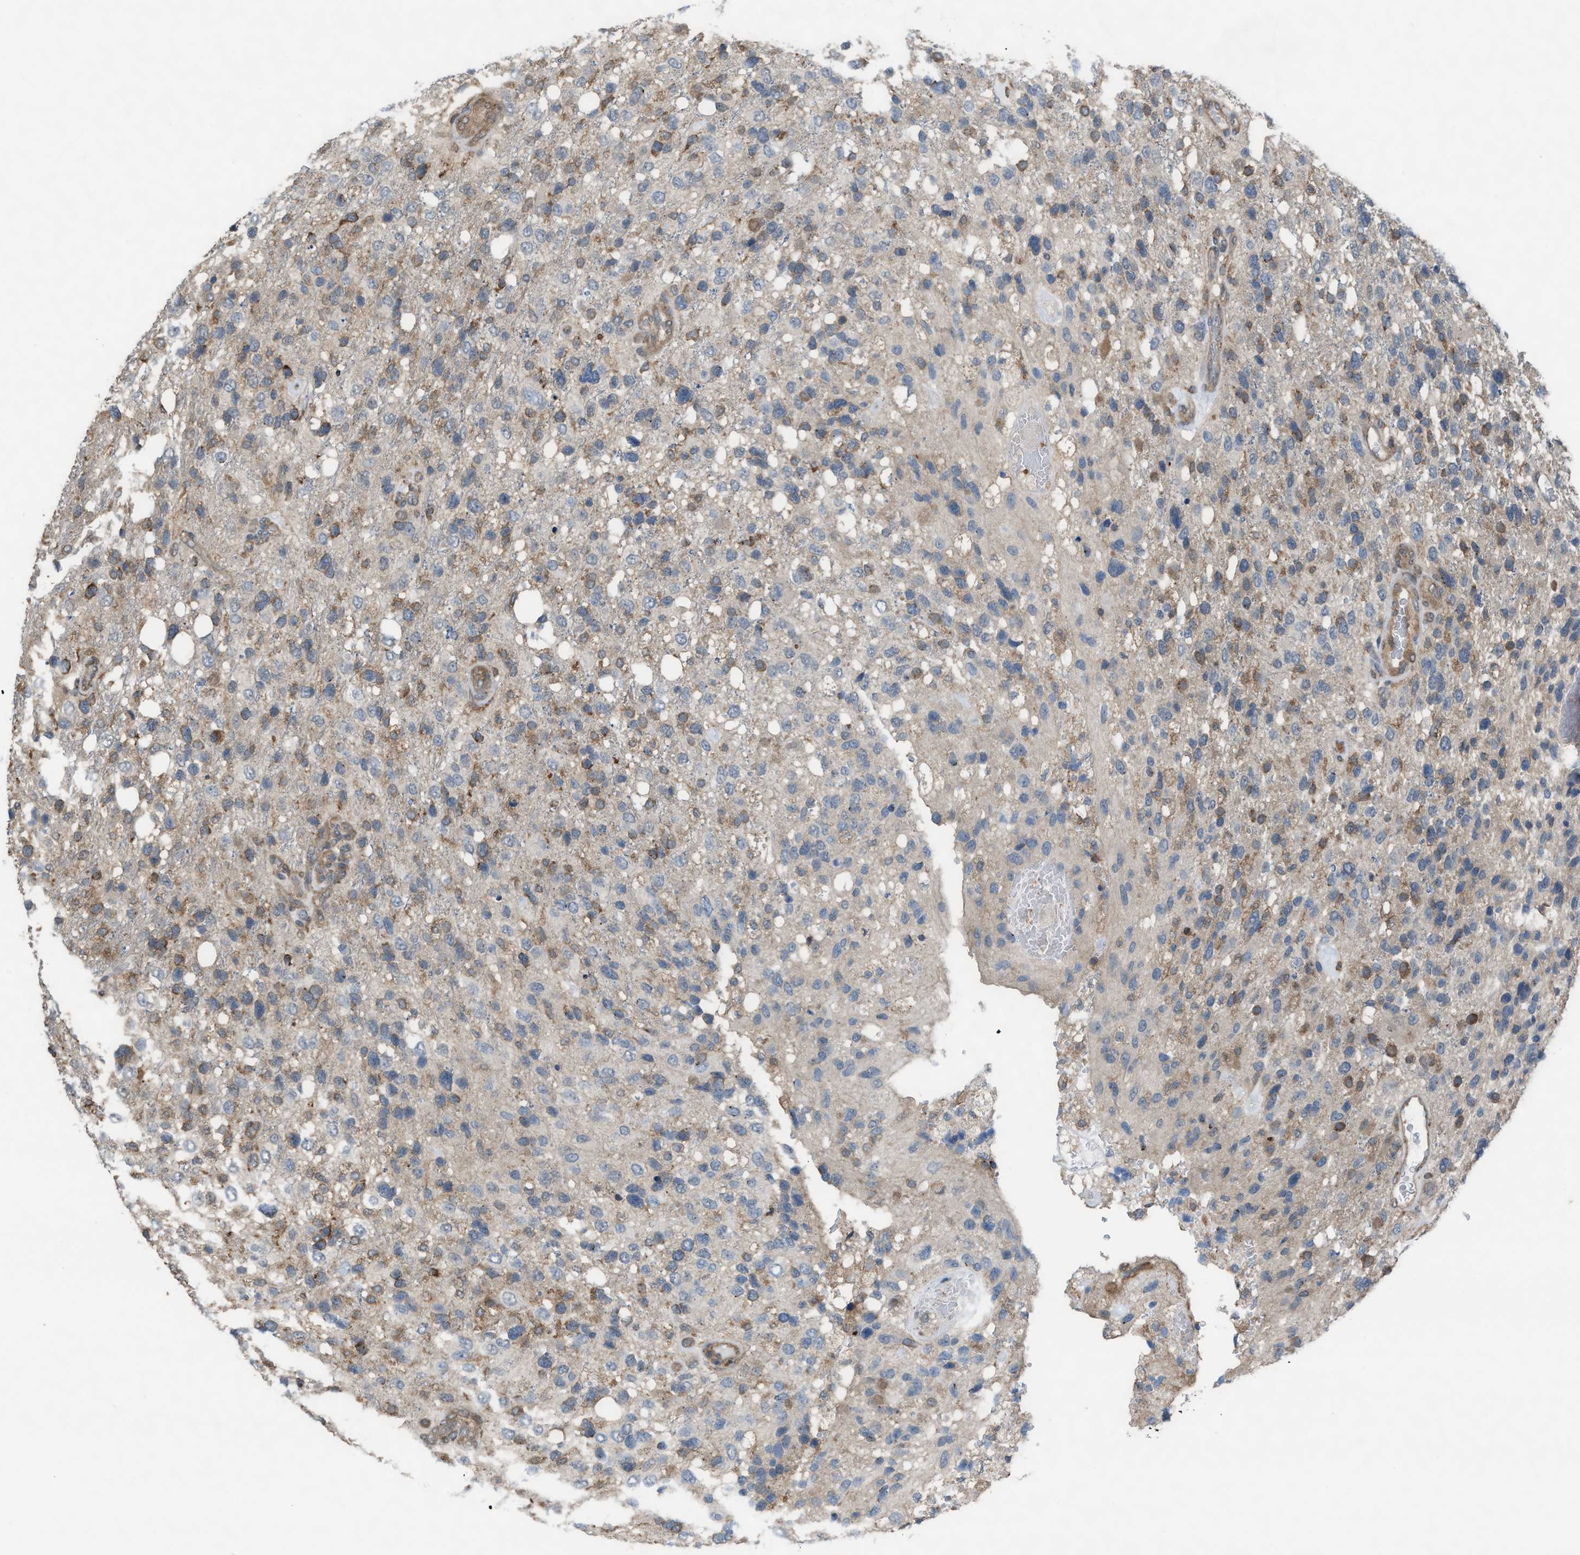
{"staining": {"intensity": "moderate", "quantity": "25%-75%", "location": "cytoplasmic/membranous"}, "tissue": "glioma", "cell_type": "Tumor cells", "image_type": "cancer", "snomed": [{"axis": "morphology", "description": "Glioma, malignant, High grade"}, {"axis": "topography", "description": "Brain"}], "caption": "This histopathology image shows glioma stained with immunohistochemistry to label a protein in brown. The cytoplasmic/membranous of tumor cells show moderate positivity for the protein. Nuclei are counter-stained blue.", "gene": "PLAA", "patient": {"sex": "female", "age": 58}}